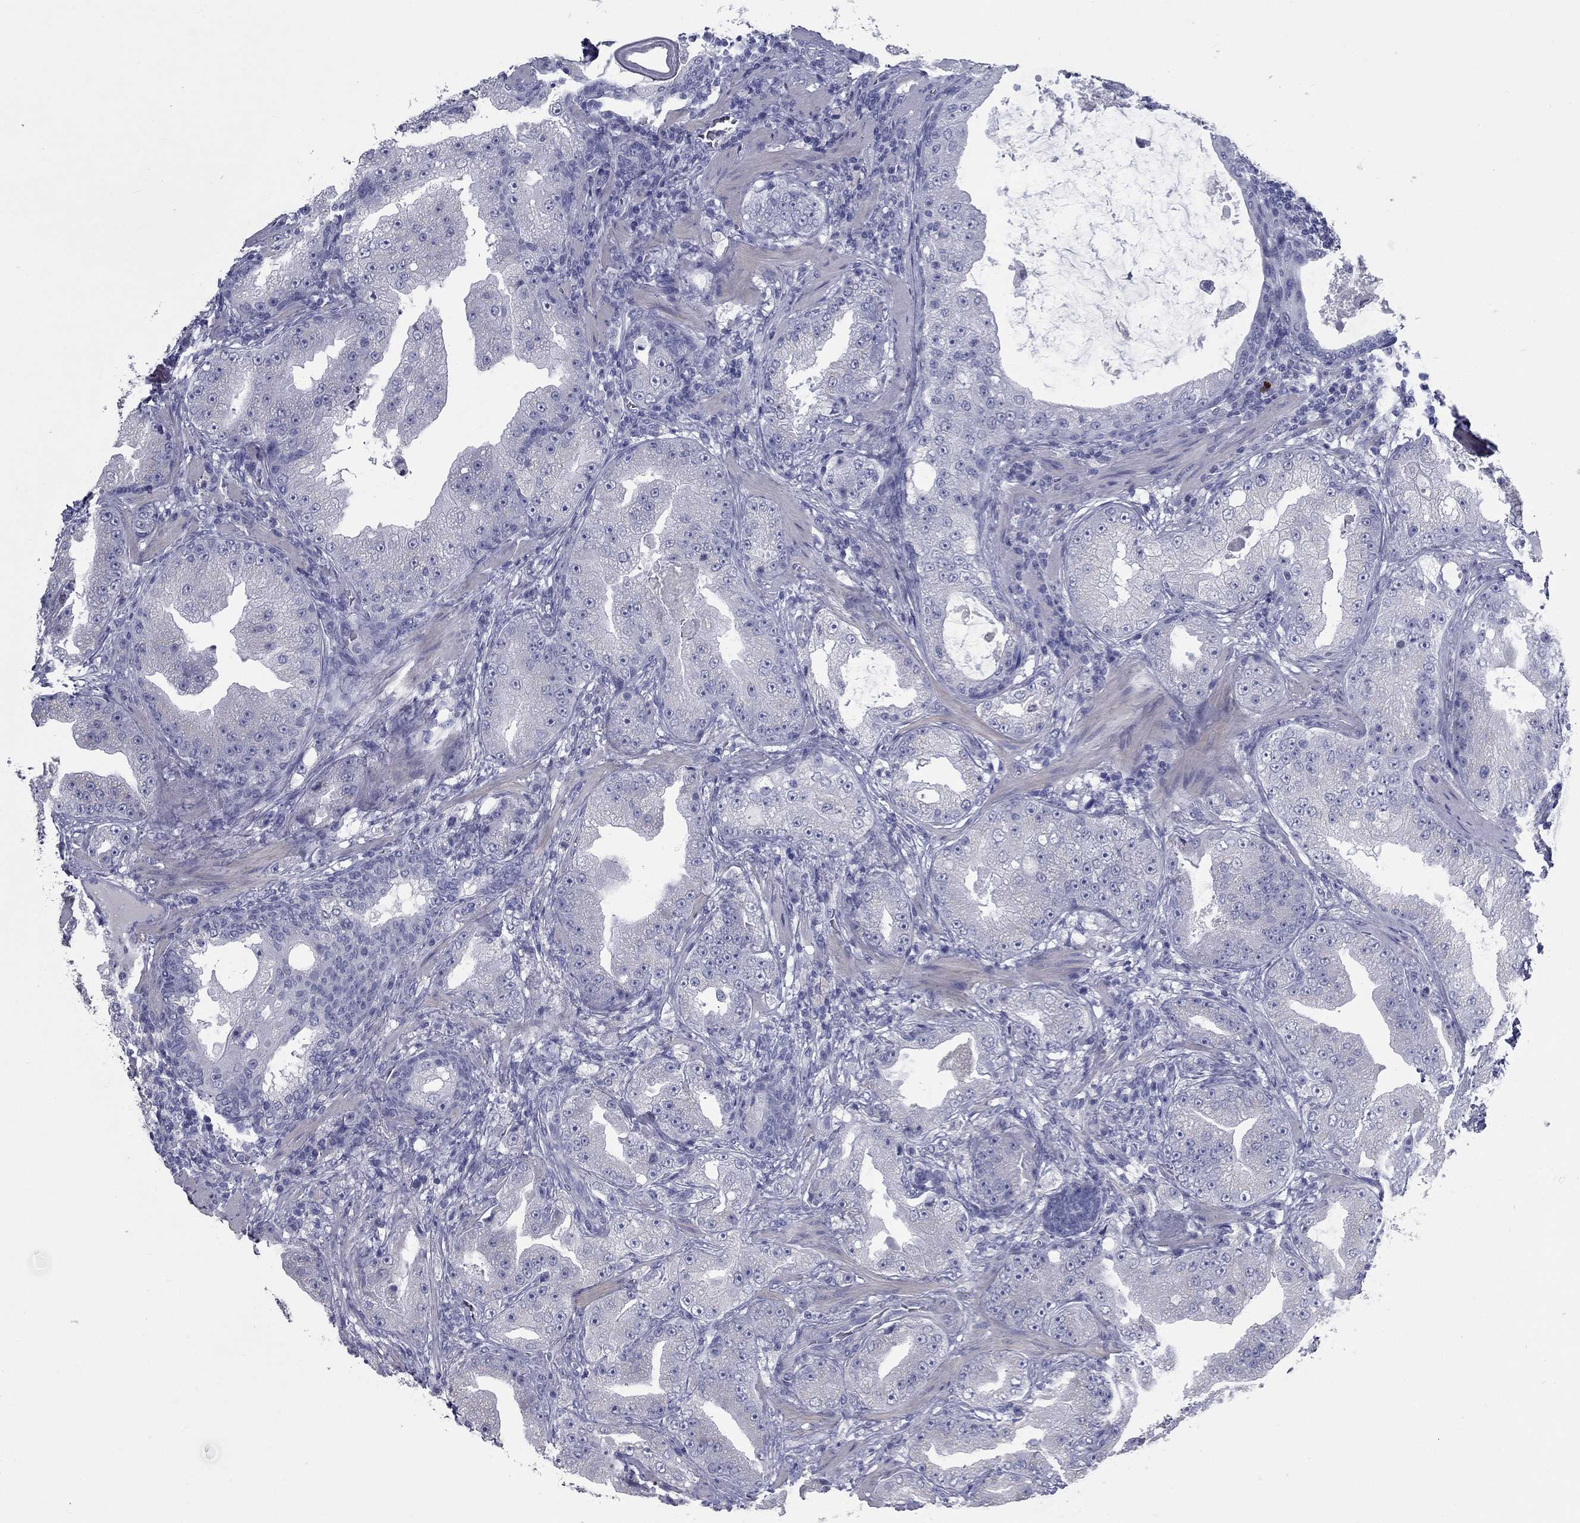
{"staining": {"intensity": "negative", "quantity": "none", "location": "none"}, "tissue": "prostate cancer", "cell_type": "Tumor cells", "image_type": "cancer", "snomed": [{"axis": "morphology", "description": "Adenocarcinoma, Low grade"}, {"axis": "topography", "description": "Prostate"}], "caption": "An image of prostate cancer (adenocarcinoma (low-grade)) stained for a protein reveals no brown staining in tumor cells.", "gene": "KIRREL2", "patient": {"sex": "male", "age": 62}}